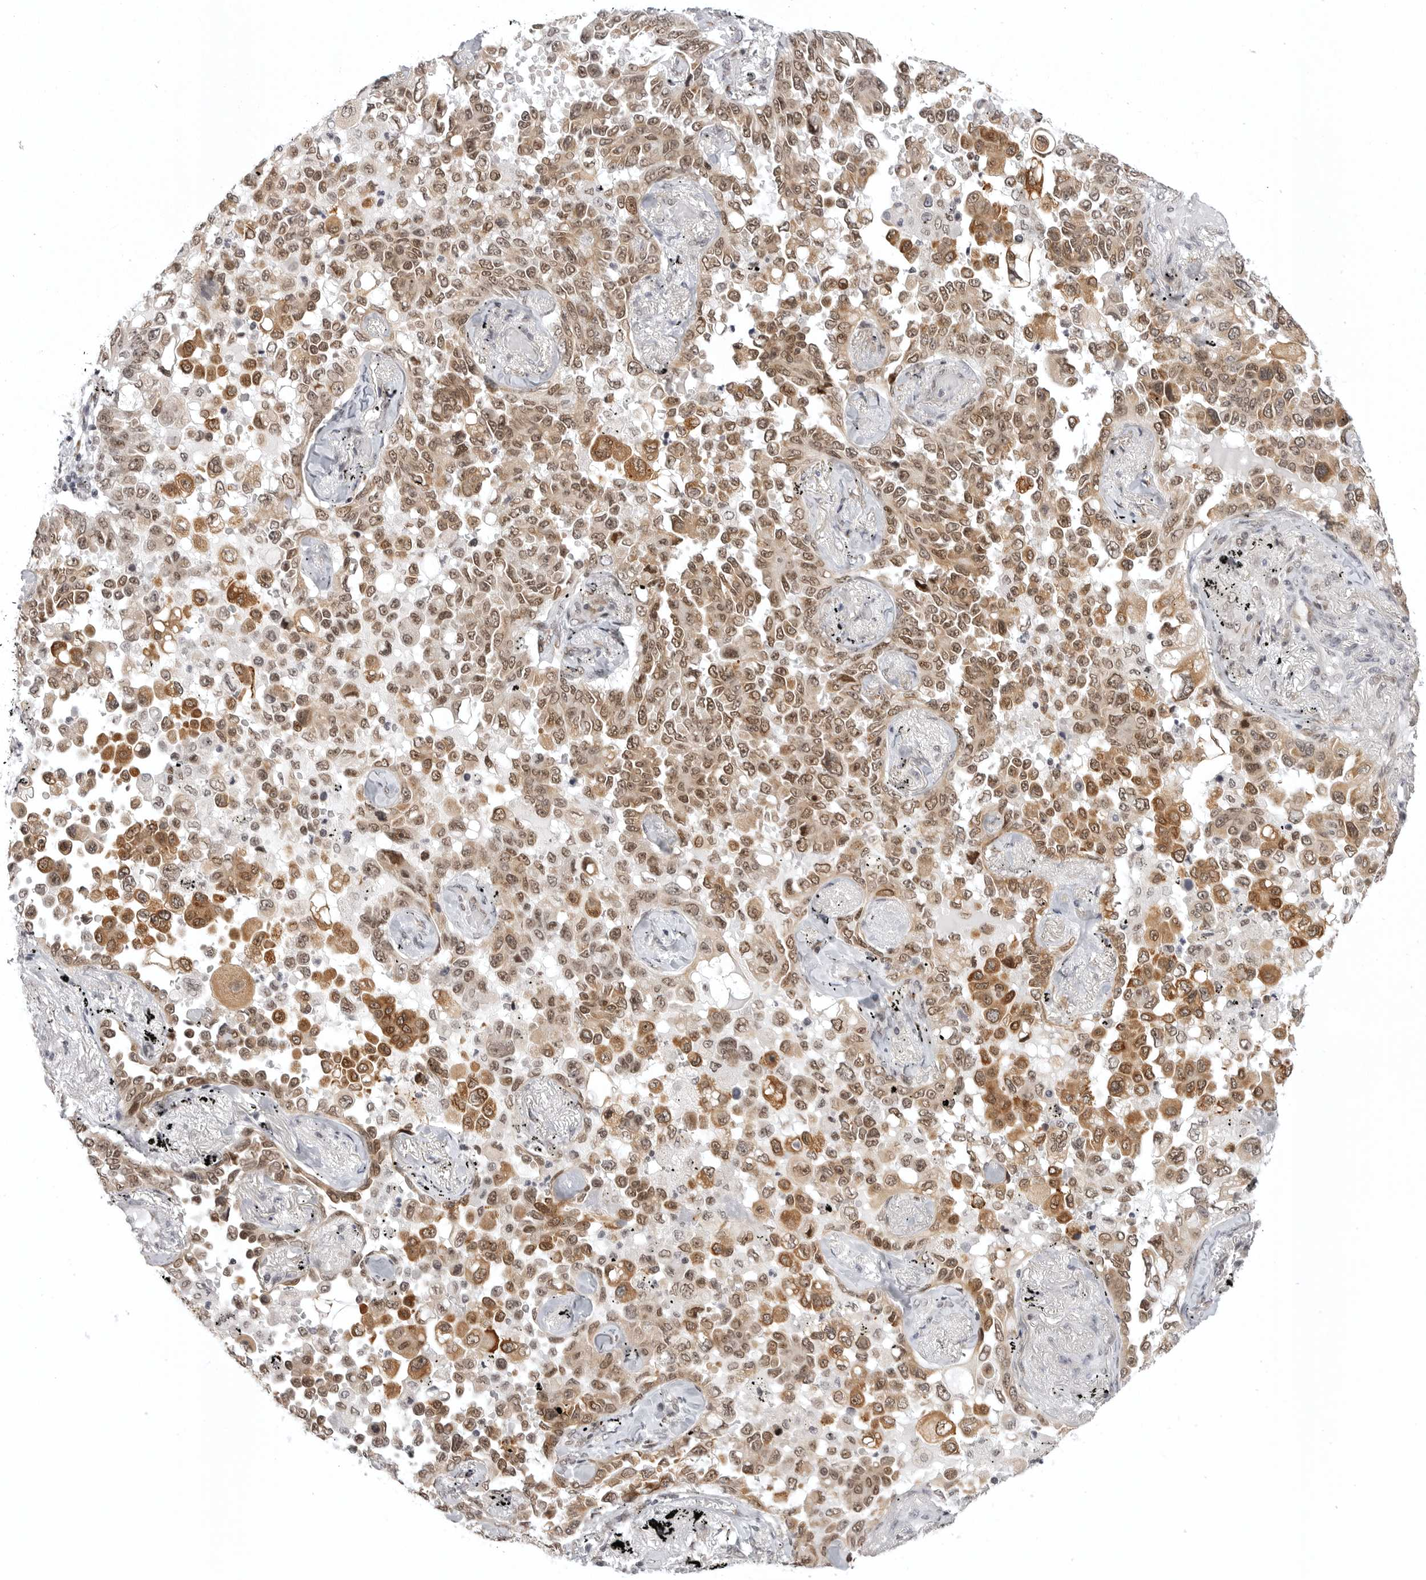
{"staining": {"intensity": "moderate", "quantity": ">75%", "location": "cytoplasmic/membranous,nuclear"}, "tissue": "lung cancer", "cell_type": "Tumor cells", "image_type": "cancer", "snomed": [{"axis": "morphology", "description": "Adenocarcinoma, NOS"}, {"axis": "topography", "description": "Lung"}], "caption": "Tumor cells demonstrate medium levels of moderate cytoplasmic/membranous and nuclear staining in approximately >75% of cells in human lung adenocarcinoma.", "gene": "PRDM10", "patient": {"sex": "female", "age": 67}}